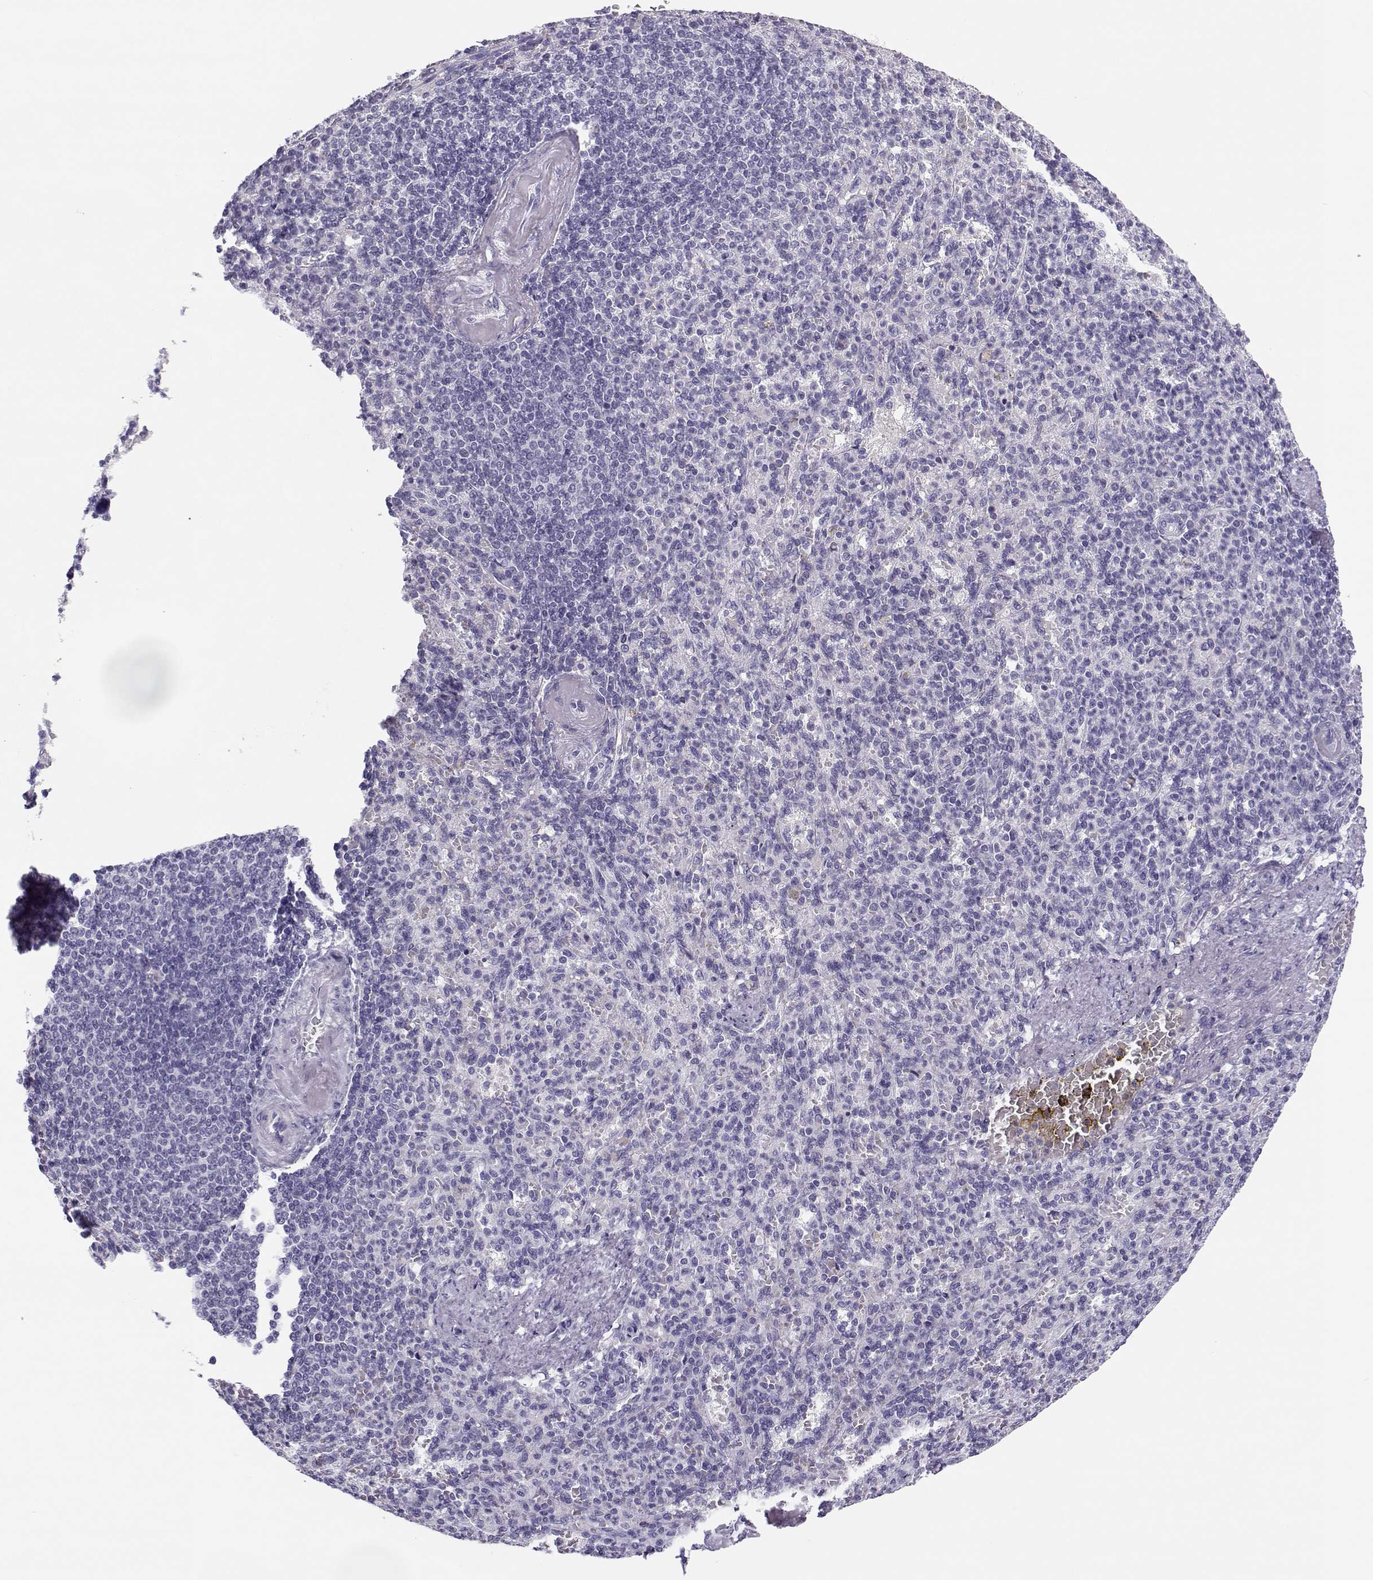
{"staining": {"intensity": "negative", "quantity": "none", "location": "none"}, "tissue": "spleen", "cell_type": "Cells in red pulp", "image_type": "normal", "snomed": [{"axis": "morphology", "description": "Normal tissue, NOS"}, {"axis": "topography", "description": "Spleen"}], "caption": "Spleen was stained to show a protein in brown. There is no significant expression in cells in red pulp. The staining is performed using DAB brown chromogen with nuclei counter-stained in using hematoxylin.", "gene": "CFAP77", "patient": {"sex": "female", "age": 74}}